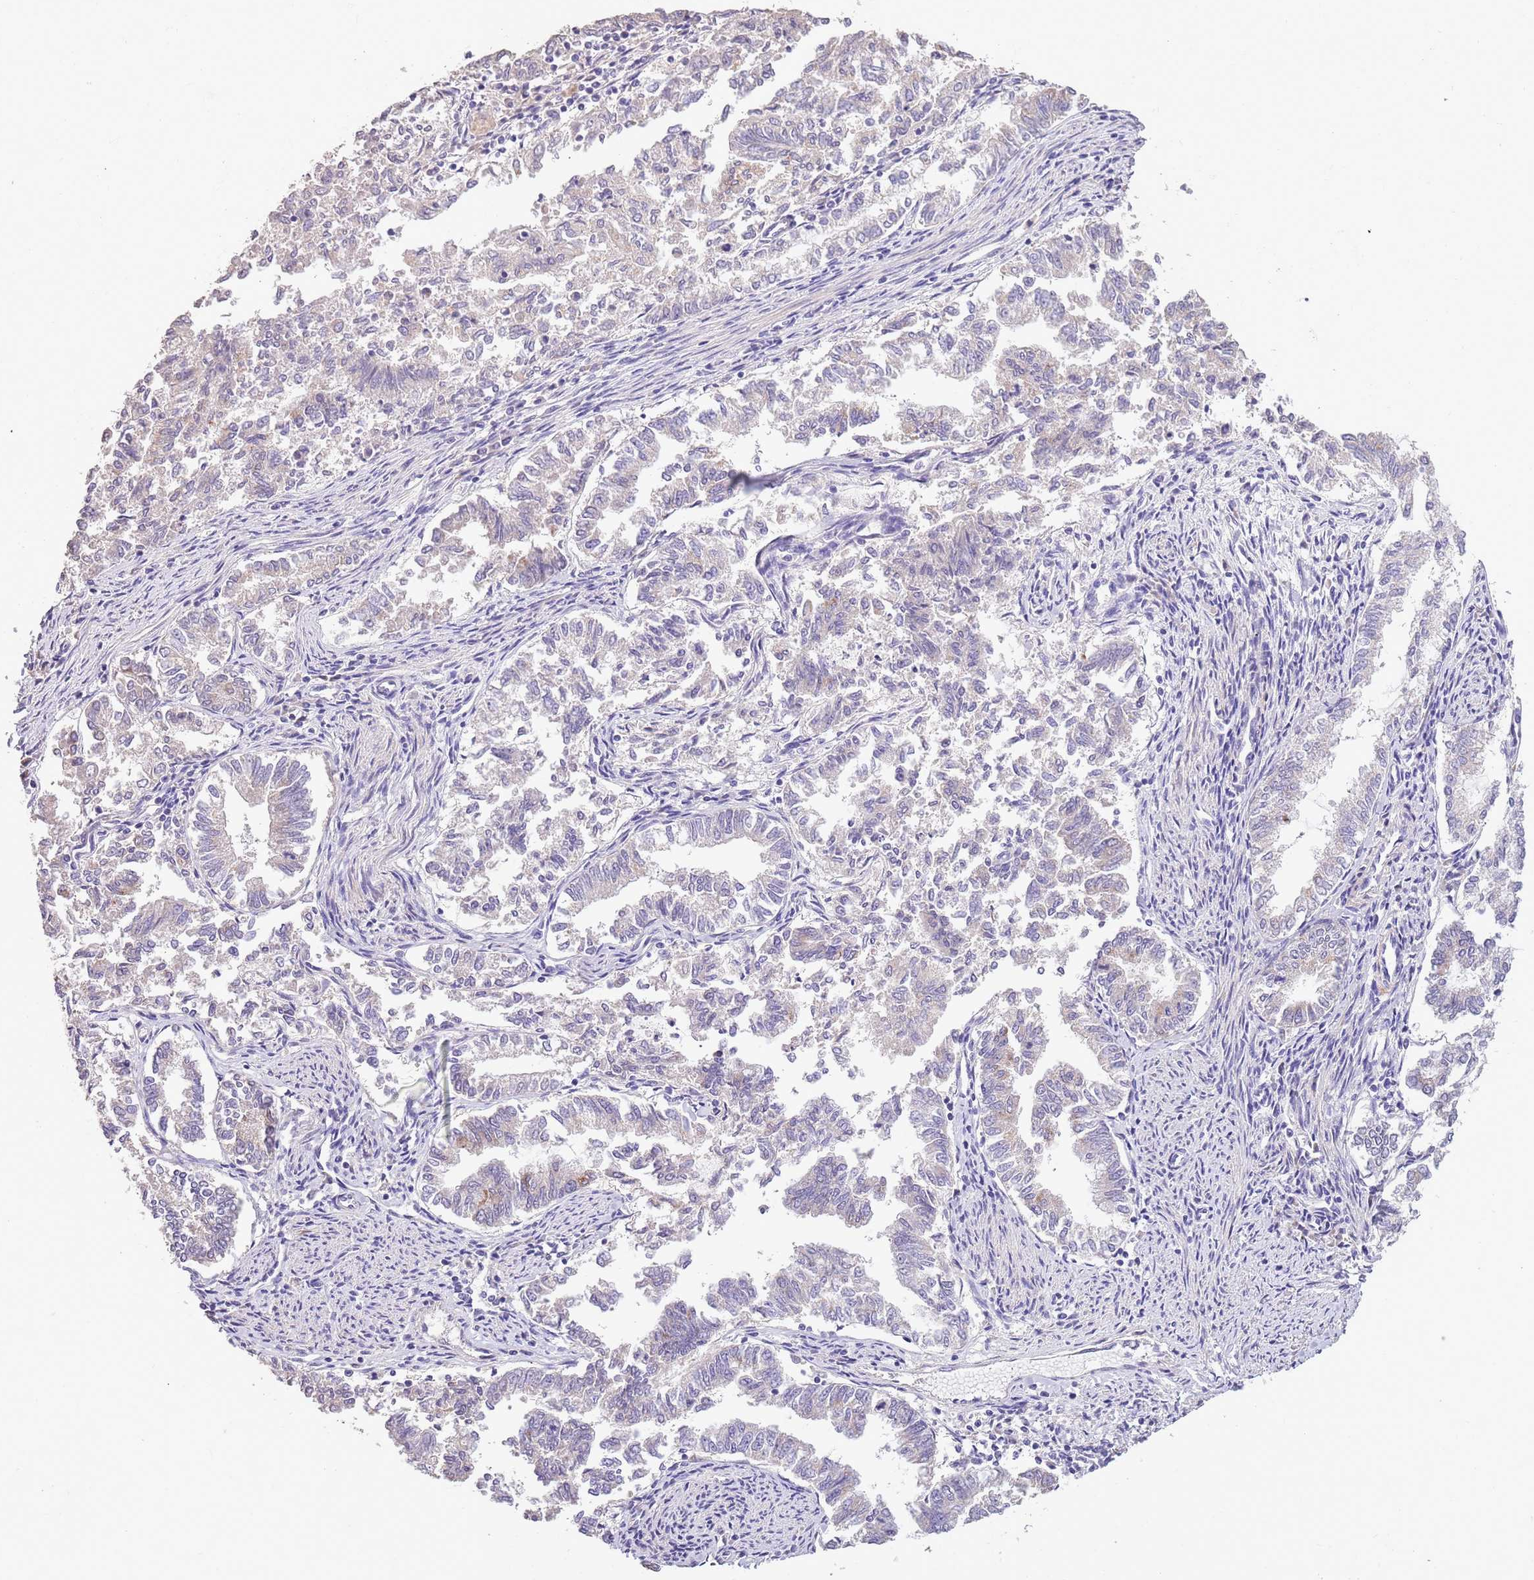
{"staining": {"intensity": "negative", "quantity": "none", "location": "none"}, "tissue": "endometrial cancer", "cell_type": "Tumor cells", "image_type": "cancer", "snomed": [{"axis": "morphology", "description": "Adenocarcinoma, NOS"}, {"axis": "topography", "description": "Endometrium"}], "caption": "This is an immunohistochemistry (IHC) micrograph of human endometrial cancer (adenocarcinoma). There is no staining in tumor cells.", "gene": "ZNF658", "patient": {"sex": "female", "age": 79}}